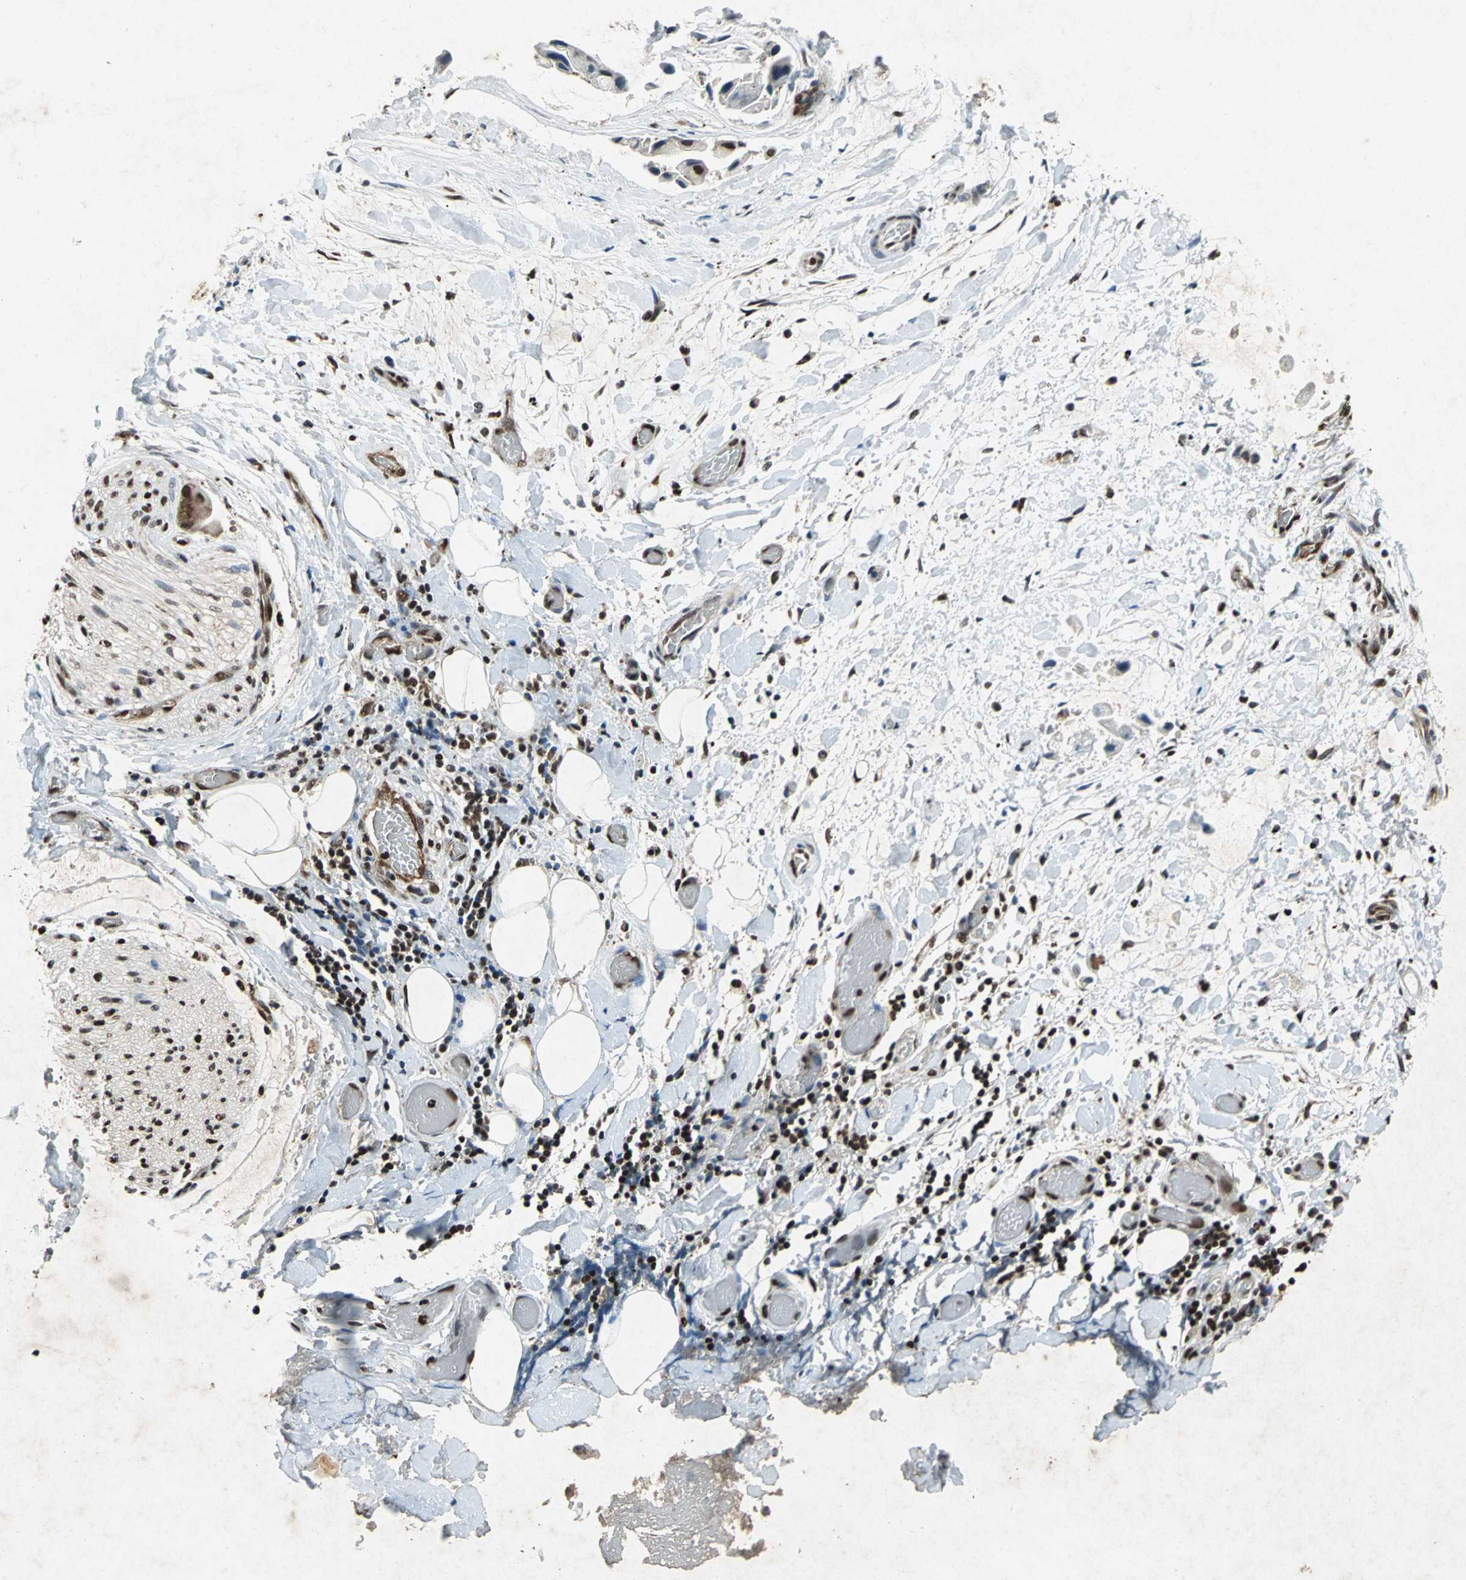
{"staining": {"intensity": "strong", "quantity": ">75%", "location": "cytoplasmic/membranous,nuclear"}, "tissue": "adipose tissue", "cell_type": "Adipocytes", "image_type": "normal", "snomed": [{"axis": "morphology", "description": "Normal tissue, NOS"}, {"axis": "morphology", "description": "Cholangiocarcinoma"}, {"axis": "topography", "description": "Liver"}, {"axis": "topography", "description": "Peripheral nerve tissue"}], "caption": "DAB immunohistochemical staining of benign adipose tissue displays strong cytoplasmic/membranous,nuclear protein positivity in approximately >75% of adipocytes. The protein of interest is shown in brown color, while the nuclei are stained blue.", "gene": "ANP32A", "patient": {"sex": "male", "age": 50}}